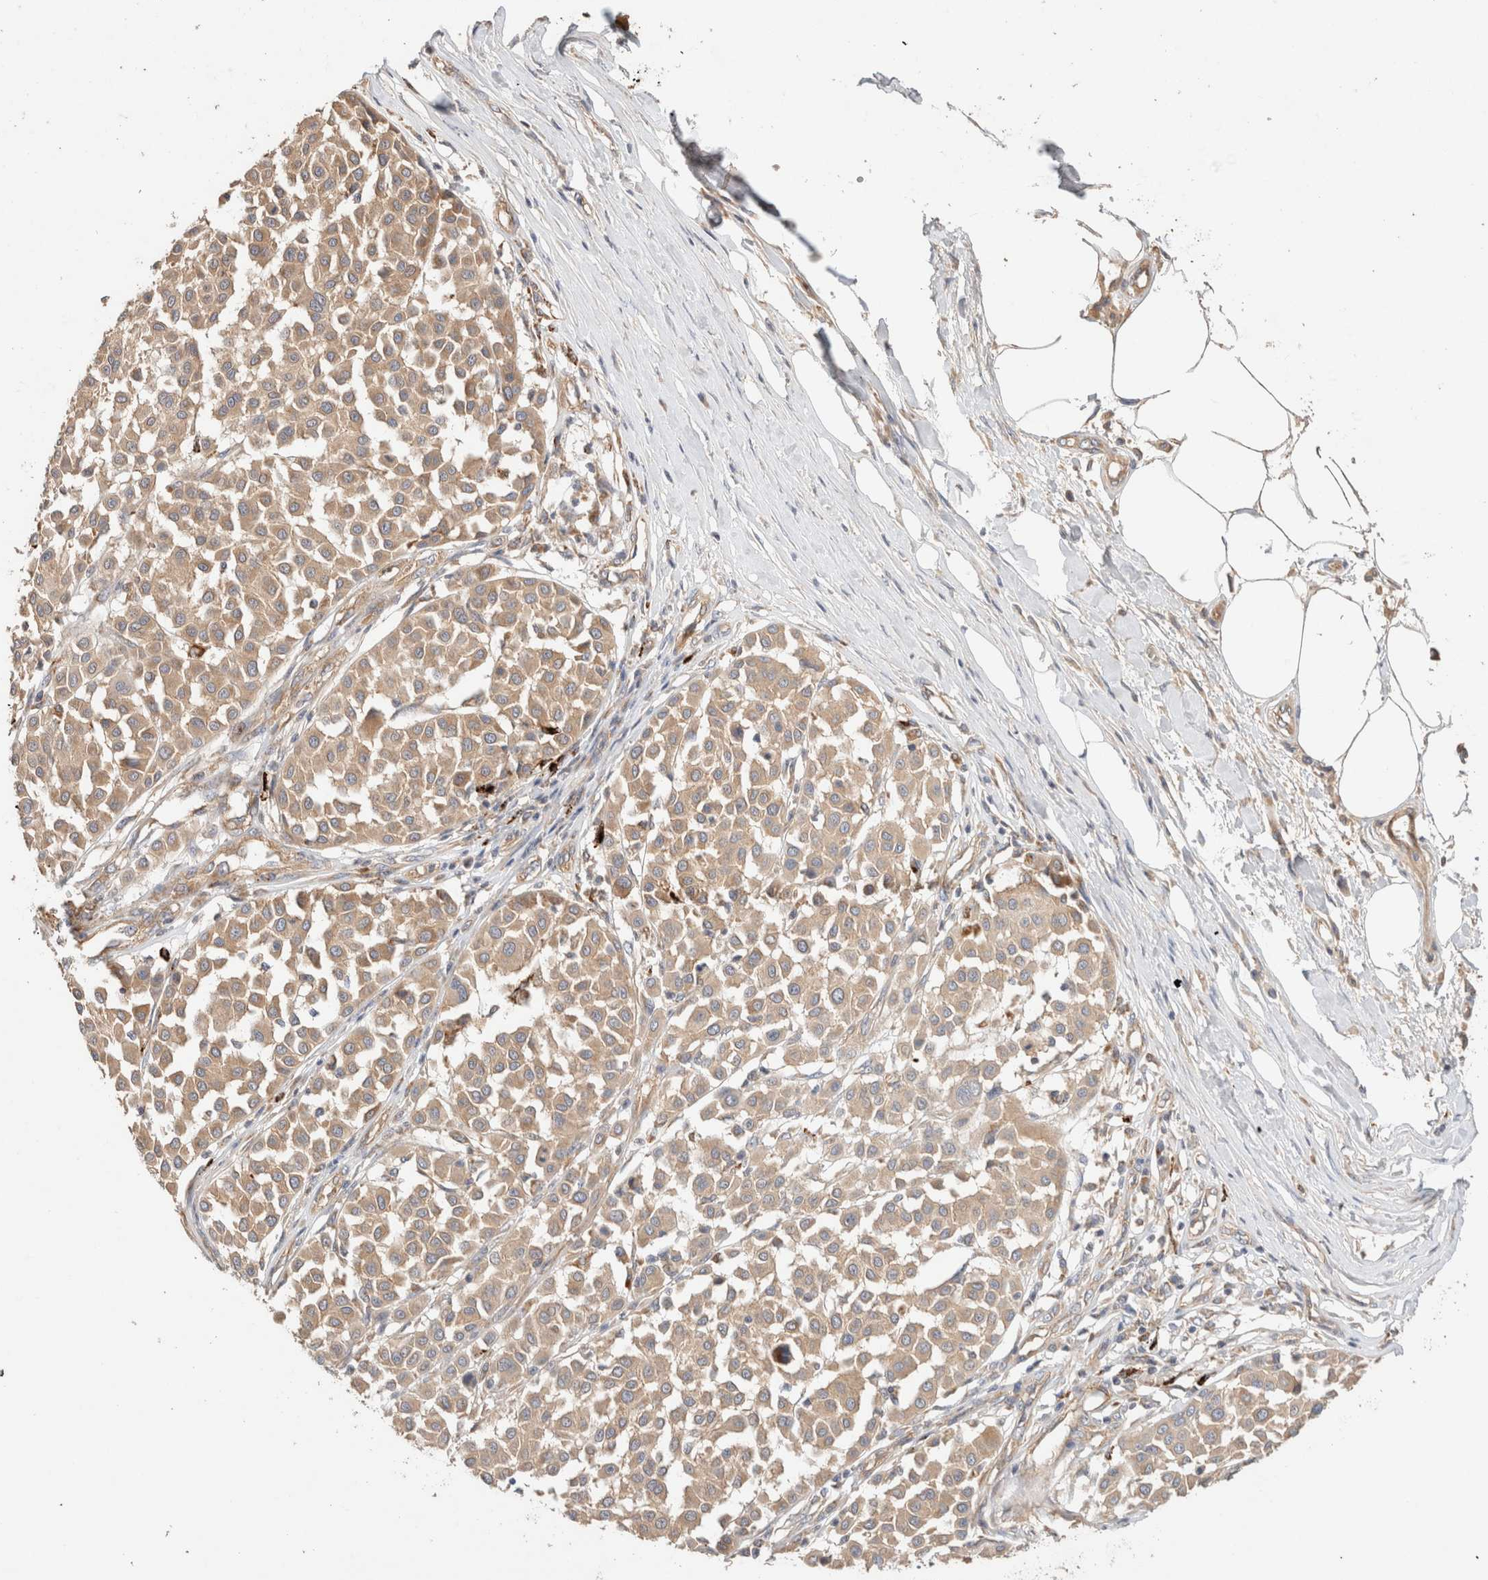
{"staining": {"intensity": "weak", "quantity": ">75%", "location": "cytoplasmic/membranous"}, "tissue": "melanoma", "cell_type": "Tumor cells", "image_type": "cancer", "snomed": [{"axis": "morphology", "description": "Malignant melanoma, Metastatic site"}, {"axis": "topography", "description": "Soft tissue"}], "caption": "This micrograph demonstrates immunohistochemistry staining of human melanoma, with low weak cytoplasmic/membranous staining in approximately >75% of tumor cells.", "gene": "B3GNTL1", "patient": {"sex": "male", "age": 41}}